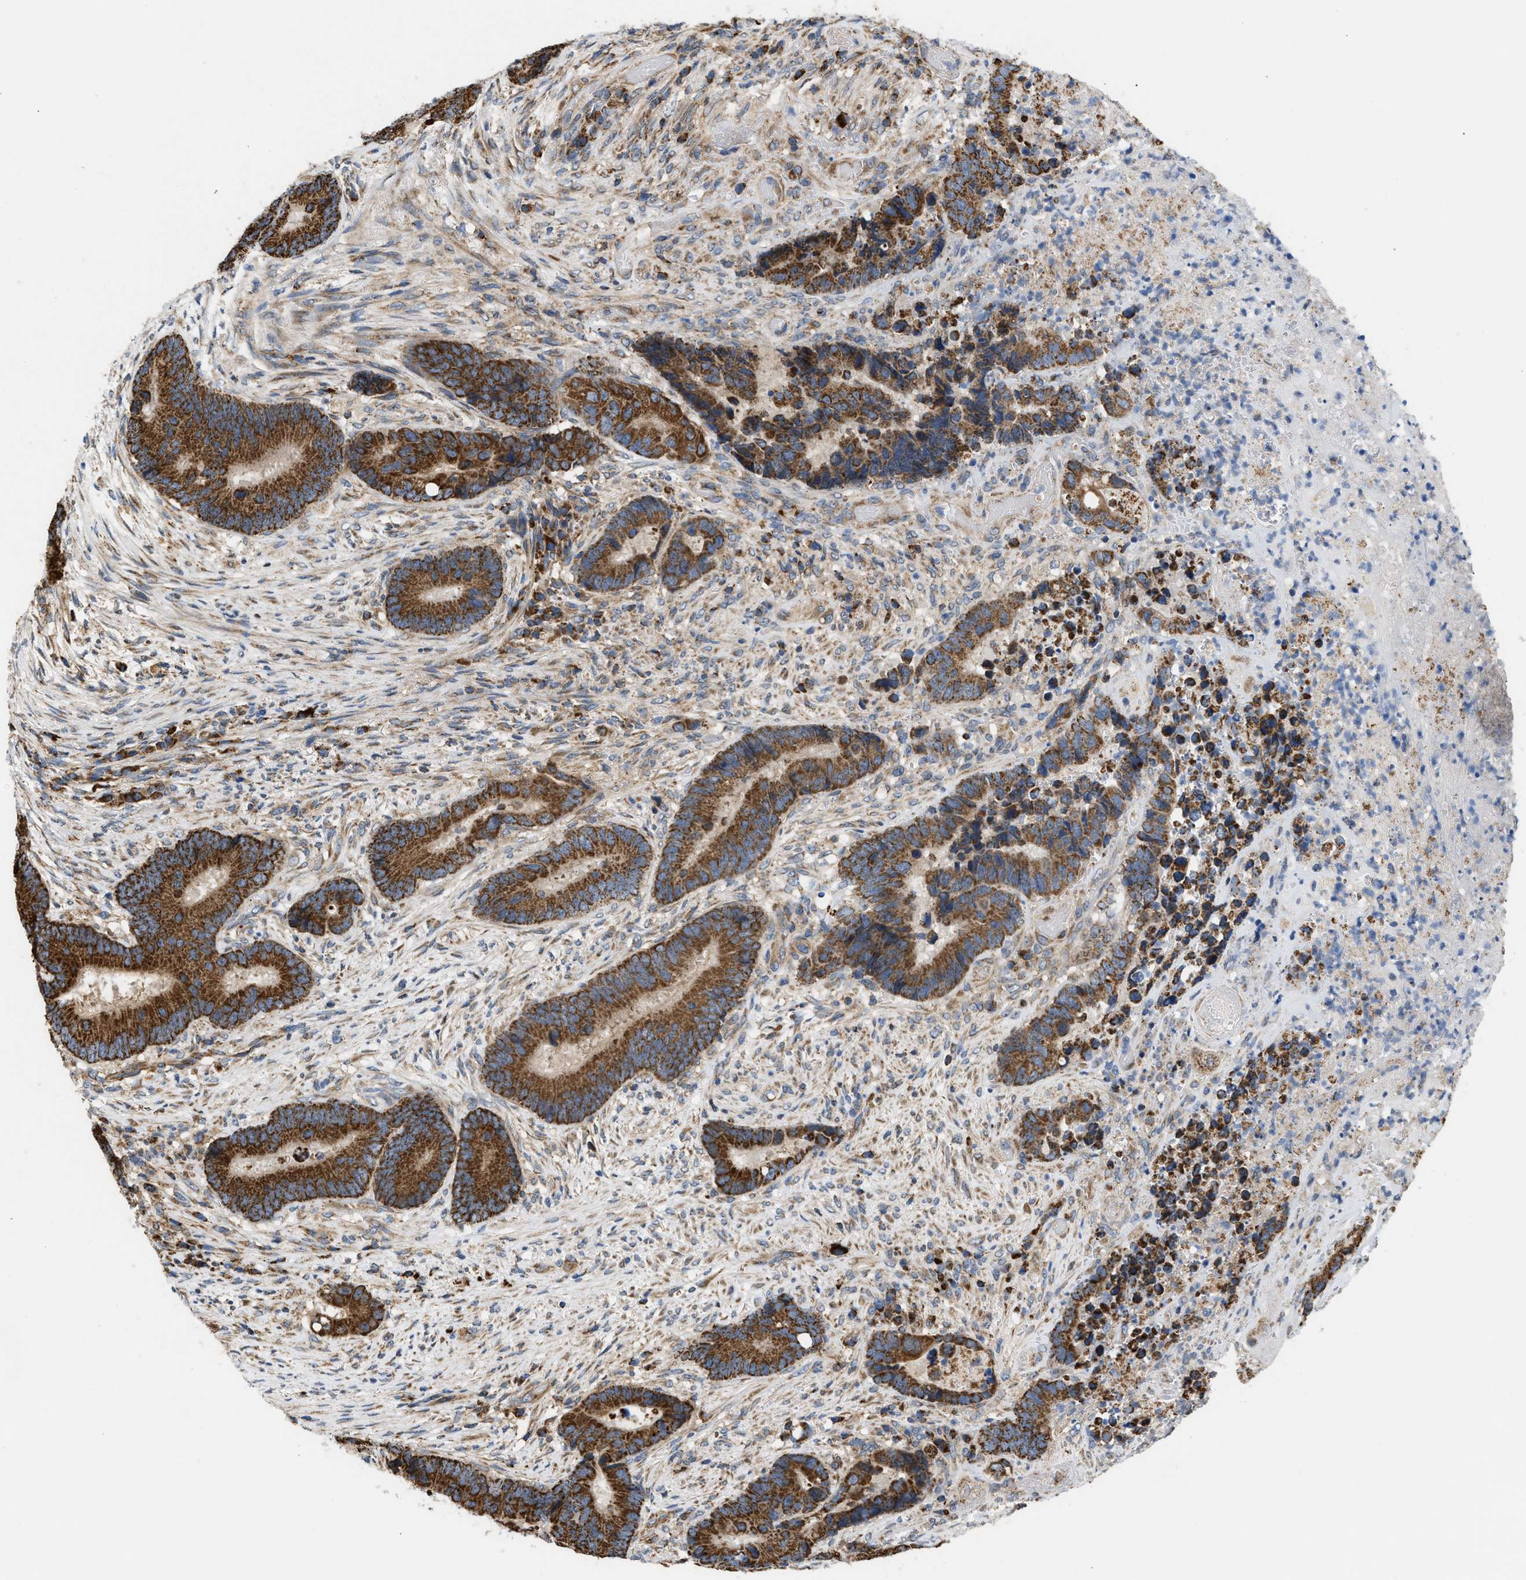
{"staining": {"intensity": "strong", "quantity": ">75%", "location": "cytoplasmic/membranous"}, "tissue": "colorectal cancer", "cell_type": "Tumor cells", "image_type": "cancer", "snomed": [{"axis": "morphology", "description": "Adenocarcinoma, NOS"}, {"axis": "topography", "description": "Rectum"}], "caption": "Protein staining by immunohistochemistry shows strong cytoplasmic/membranous expression in about >75% of tumor cells in colorectal adenocarcinoma.", "gene": "OPTN", "patient": {"sex": "female", "age": 89}}